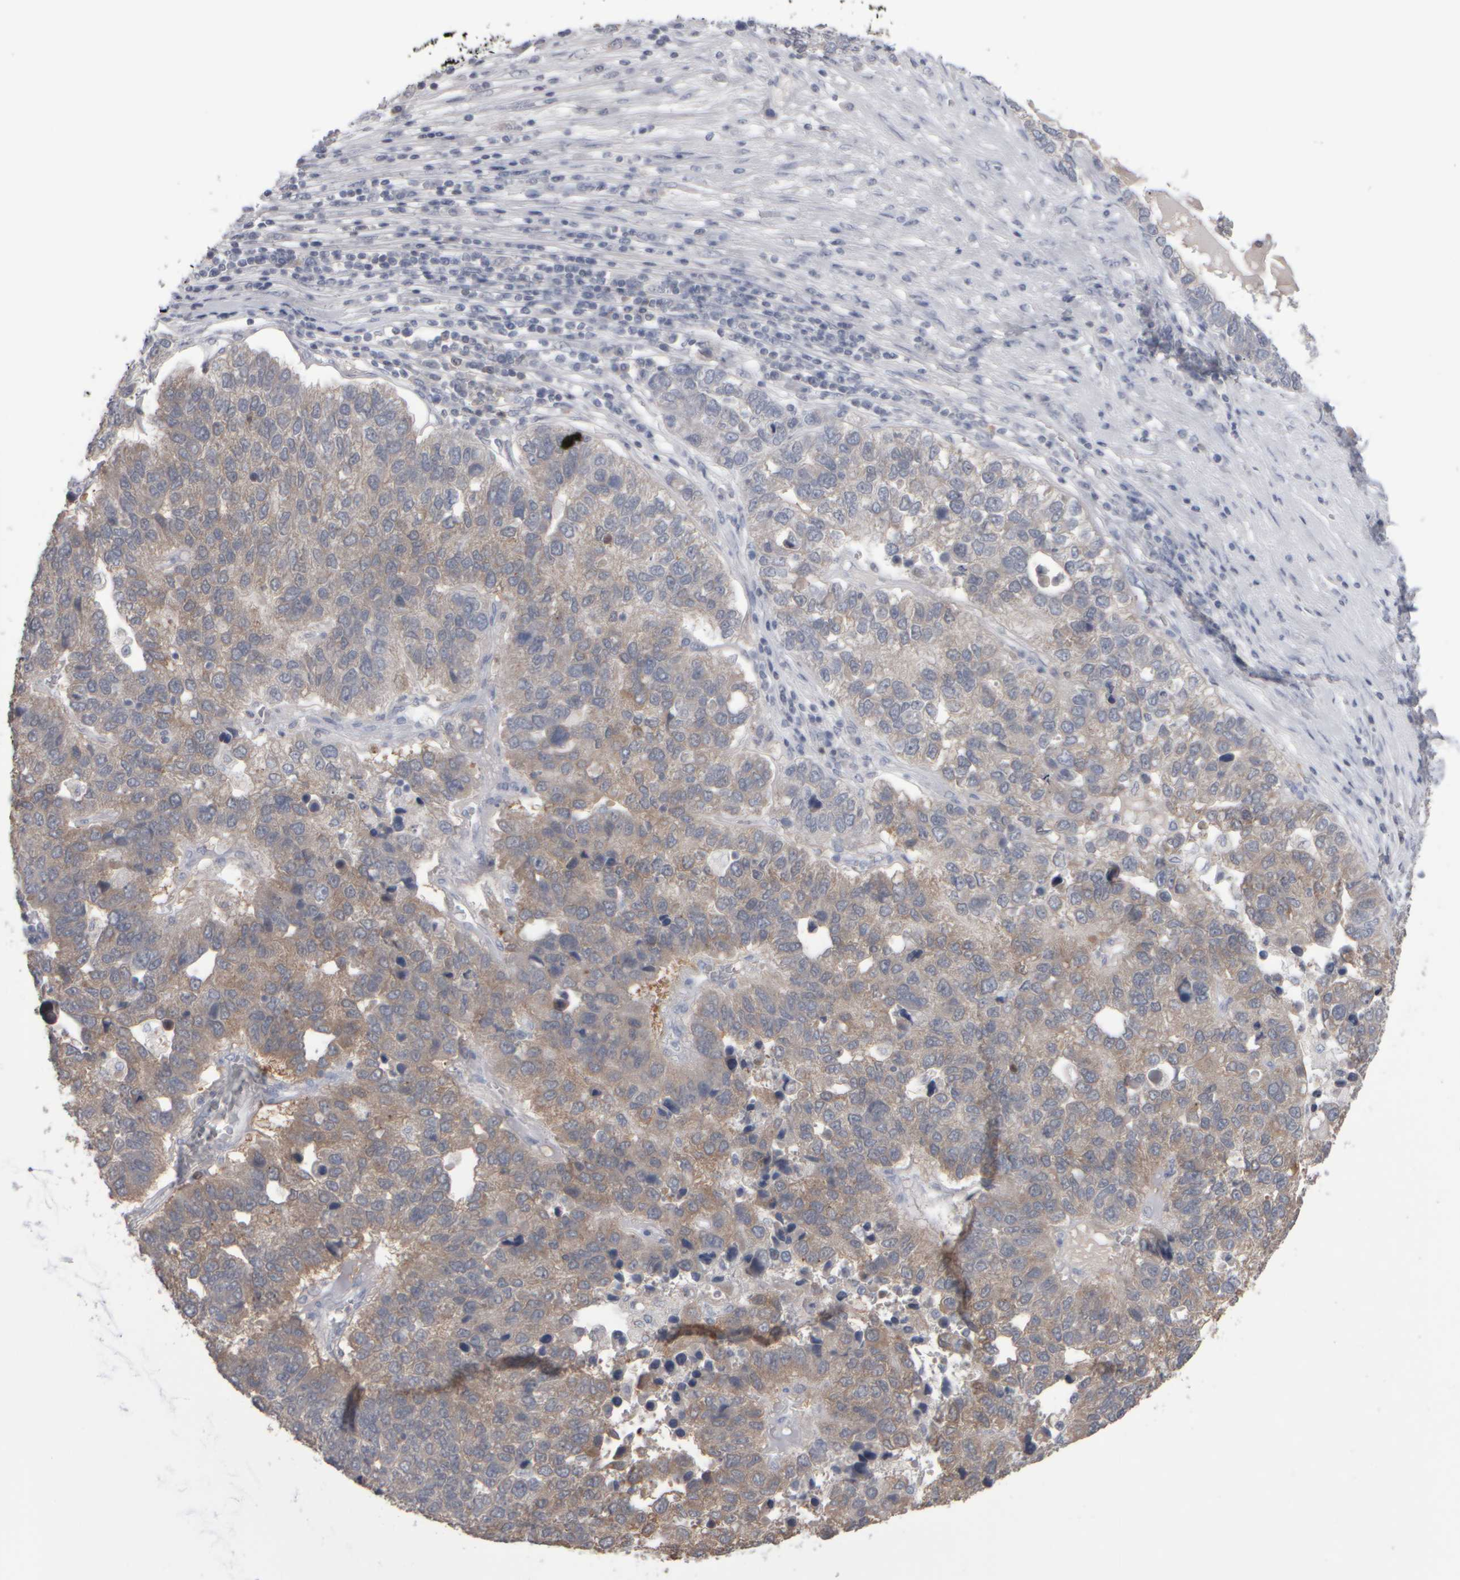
{"staining": {"intensity": "weak", "quantity": "25%-75%", "location": "cytoplasmic/membranous"}, "tissue": "pancreatic cancer", "cell_type": "Tumor cells", "image_type": "cancer", "snomed": [{"axis": "morphology", "description": "Adenocarcinoma, NOS"}, {"axis": "topography", "description": "Pancreas"}], "caption": "Human pancreatic adenocarcinoma stained with a protein marker exhibits weak staining in tumor cells.", "gene": "EPHX2", "patient": {"sex": "female", "age": 61}}